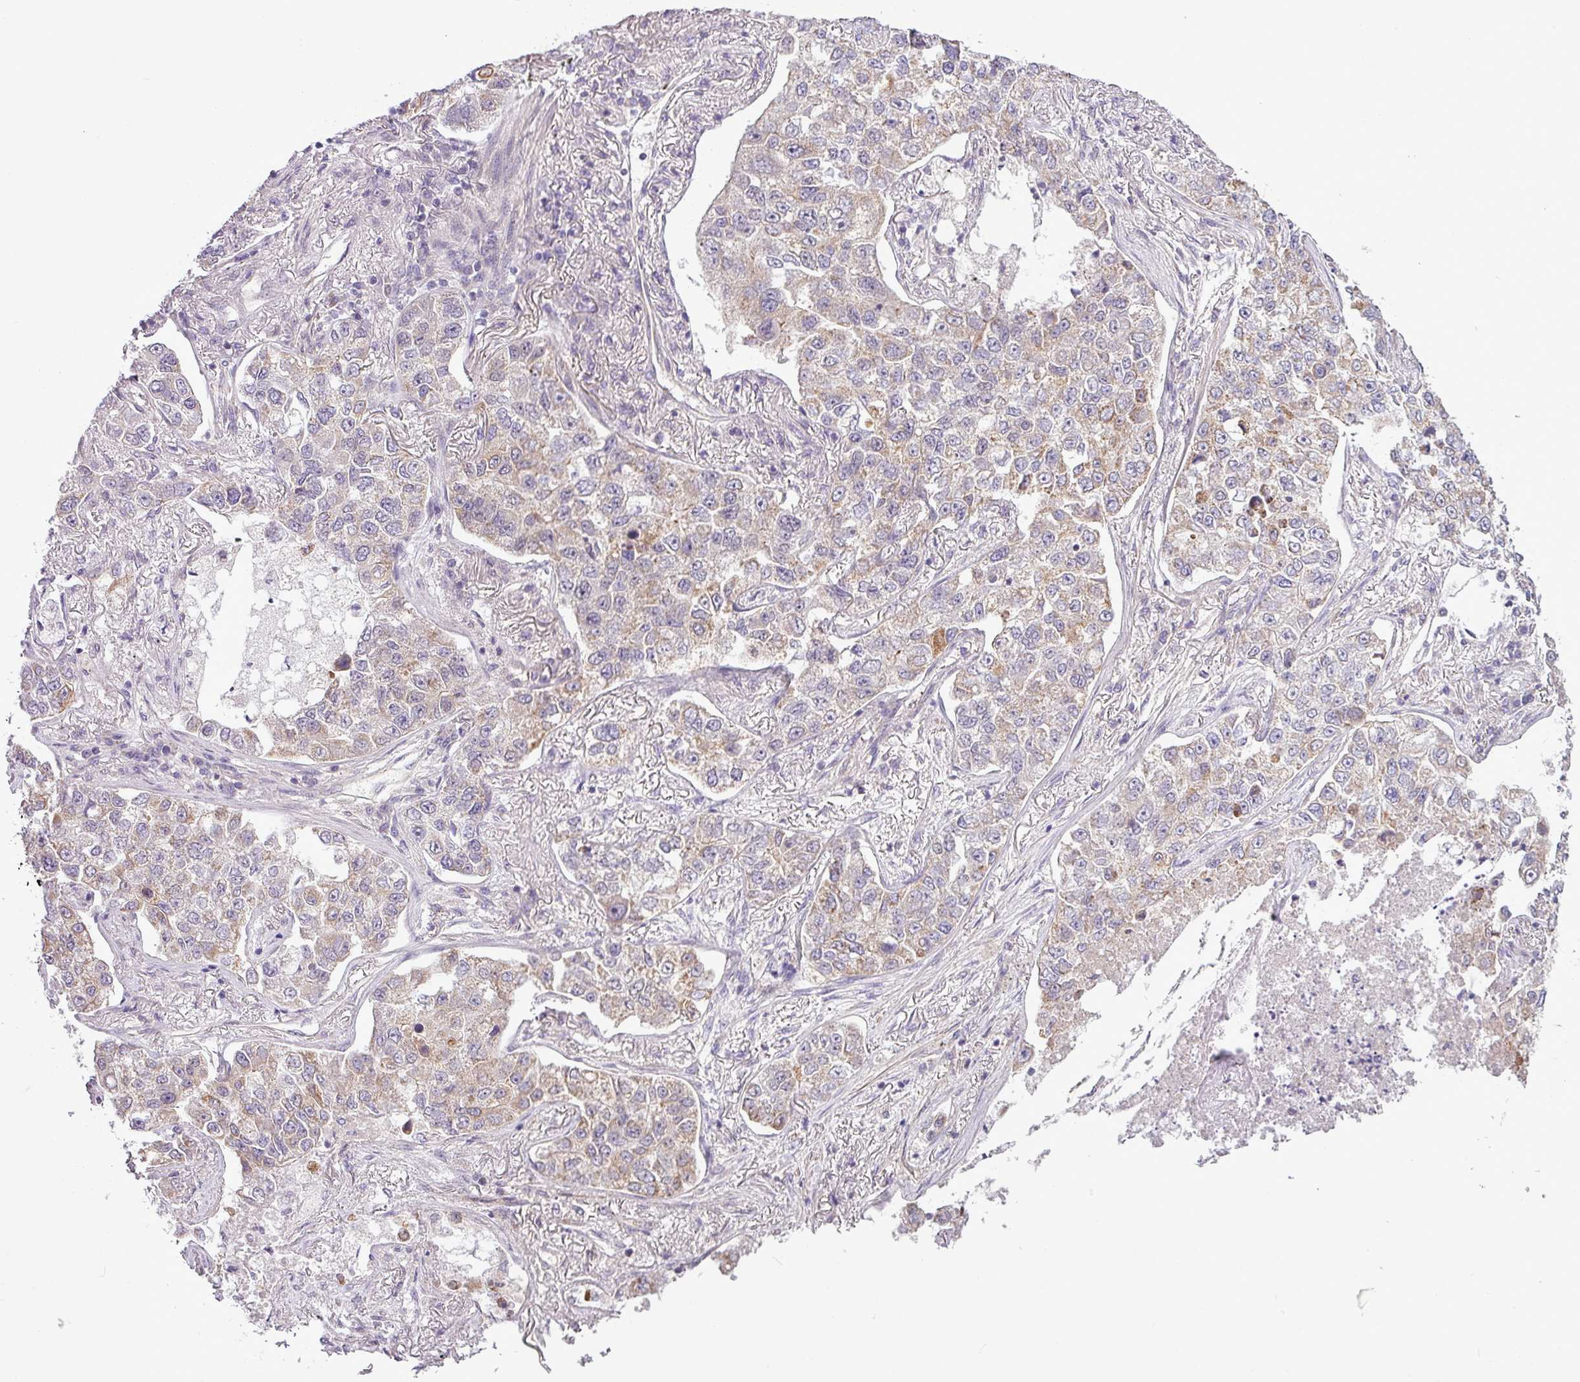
{"staining": {"intensity": "weak", "quantity": ">75%", "location": "cytoplasmic/membranous"}, "tissue": "lung cancer", "cell_type": "Tumor cells", "image_type": "cancer", "snomed": [{"axis": "morphology", "description": "Adenocarcinoma, NOS"}, {"axis": "topography", "description": "Lung"}], "caption": "Human lung cancer stained for a protein (brown) shows weak cytoplasmic/membranous positive expression in about >75% of tumor cells.", "gene": "ZNF217", "patient": {"sex": "male", "age": 49}}